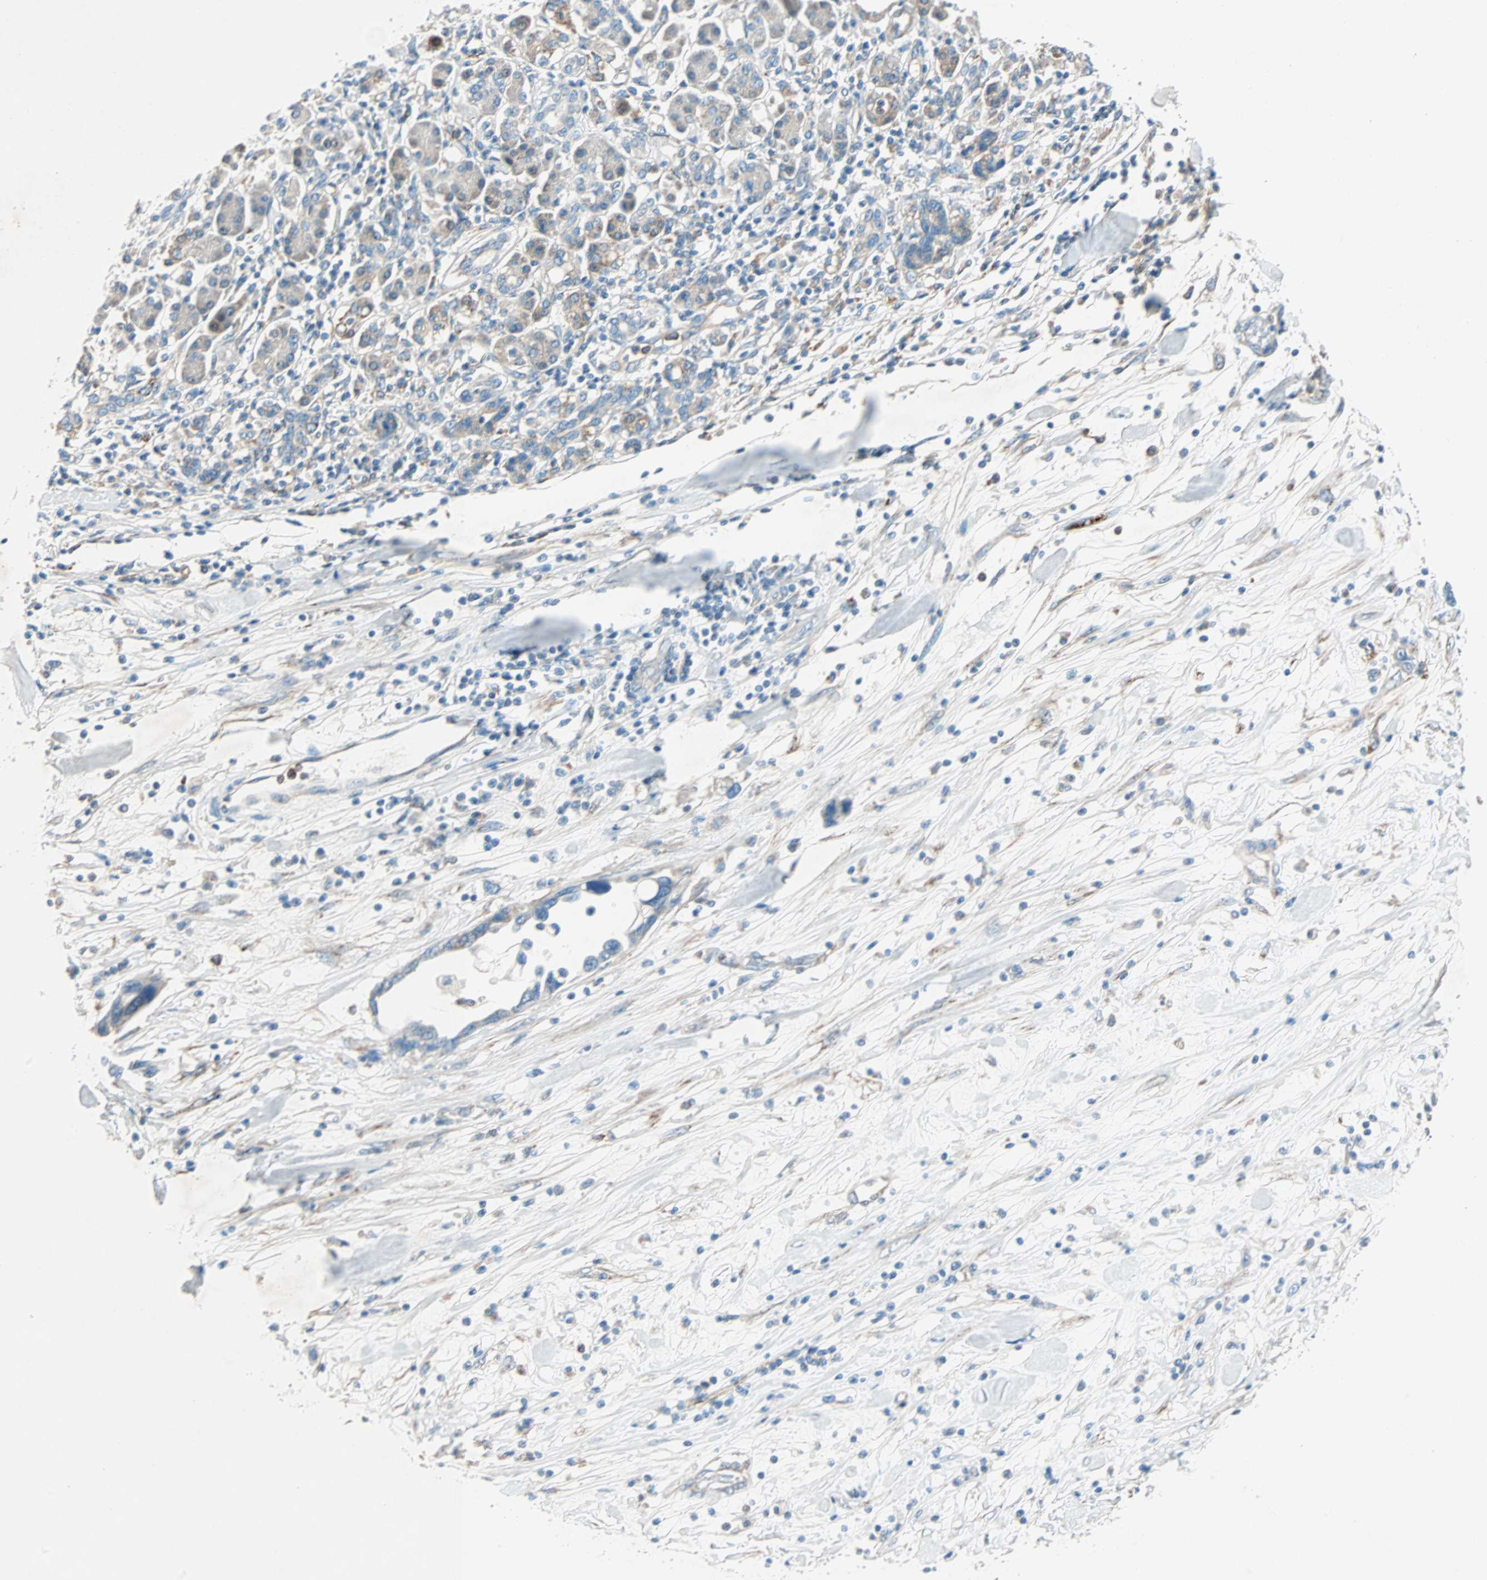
{"staining": {"intensity": "weak", "quantity": "25%-75%", "location": "cytoplasmic/membranous"}, "tissue": "pancreatic cancer", "cell_type": "Tumor cells", "image_type": "cancer", "snomed": [{"axis": "morphology", "description": "Adenocarcinoma, NOS"}, {"axis": "topography", "description": "Pancreas"}], "caption": "Protein analysis of pancreatic adenocarcinoma tissue demonstrates weak cytoplasmic/membranous staining in about 25%-75% of tumor cells.", "gene": "LY6G6F", "patient": {"sex": "female", "age": 57}}